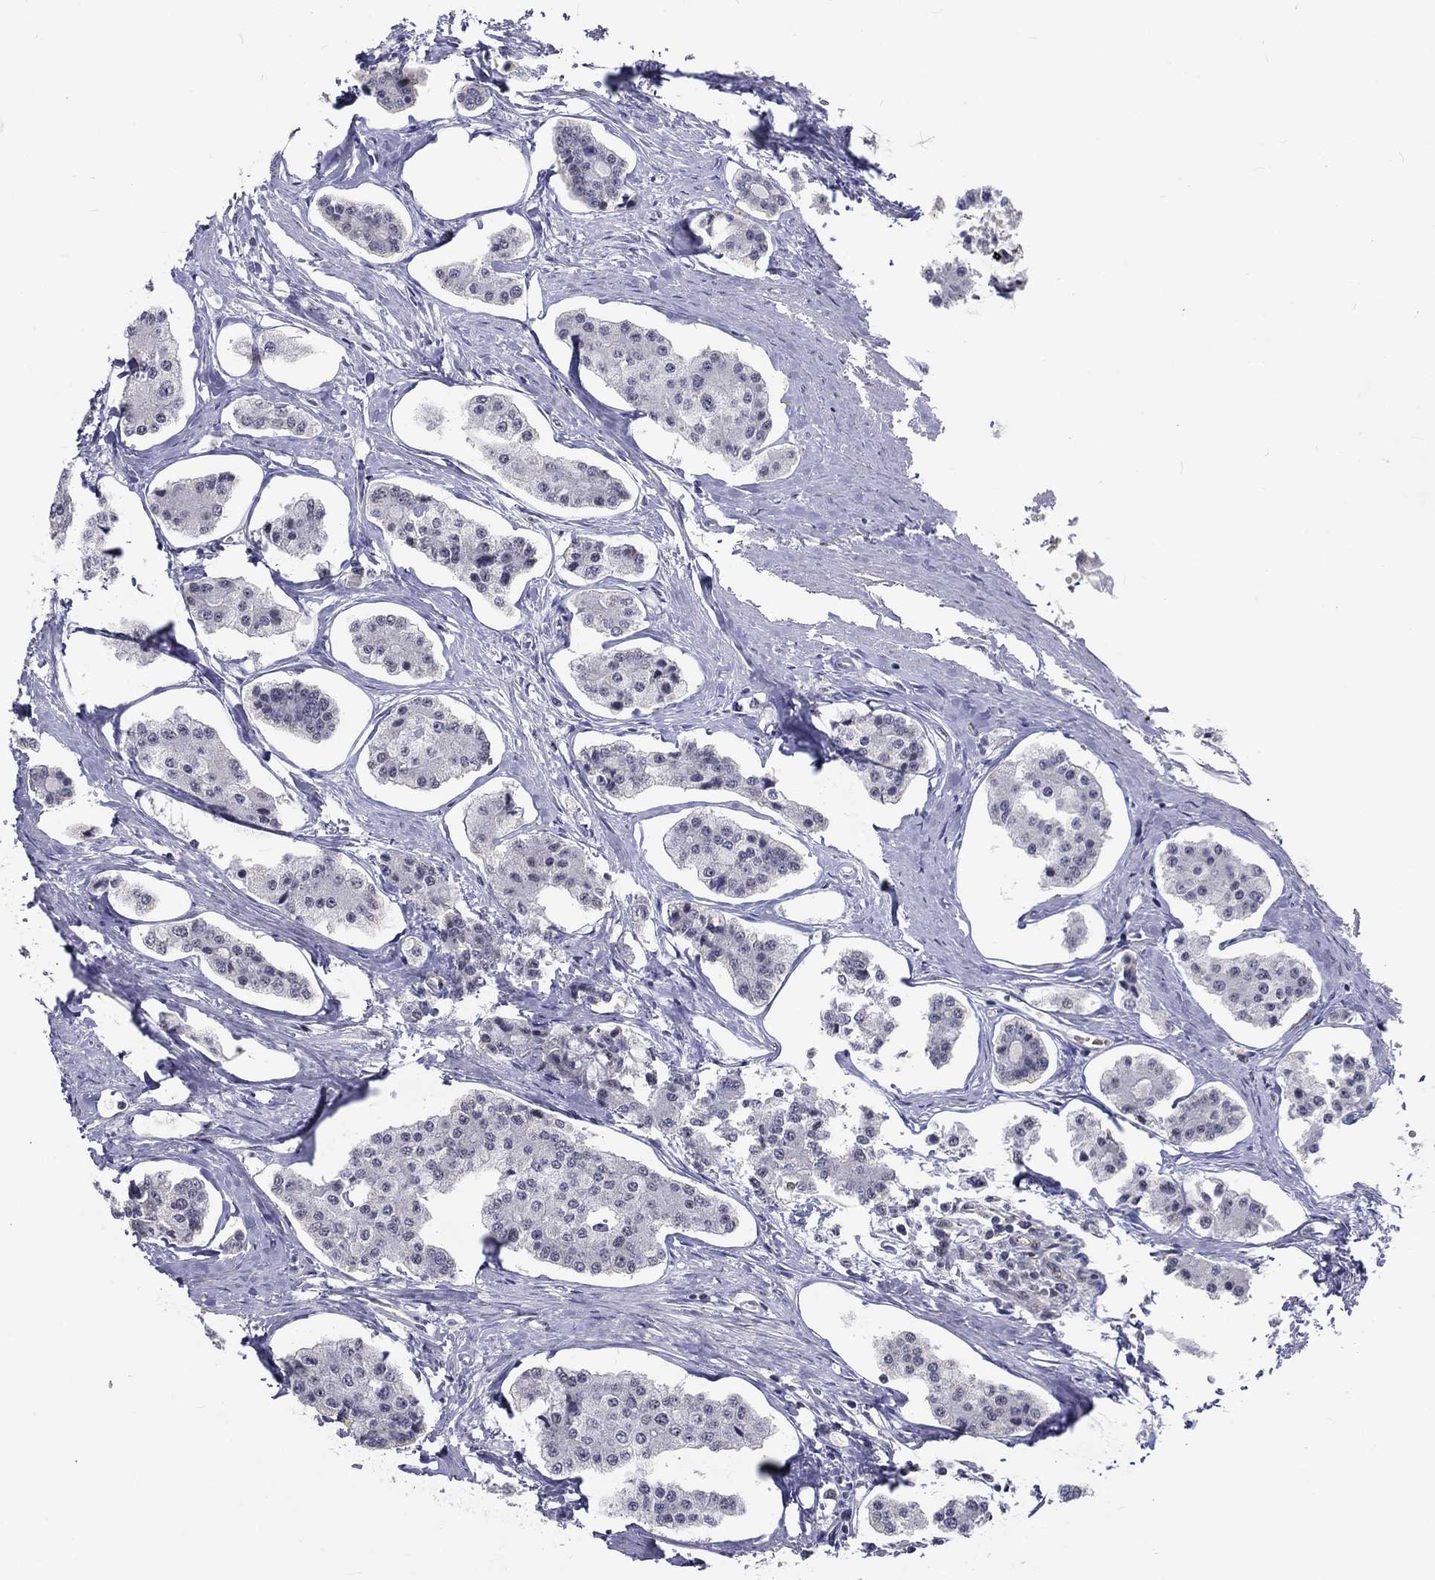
{"staining": {"intensity": "negative", "quantity": "none", "location": "none"}, "tissue": "carcinoid", "cell_type": "Tumor cells", "image_type": "cancer", "snomed": [{"axis": "morphology", "description": "Carcinoid, malignant, NOS"}, {"axis": "topography", "description": "Small intestine"}], "caption": "Malignant carcinoid stained for a protein using IHC demonstrates no positivity tumor cells.", "gene": "ZBED1", "patient": {"sex": "female", "age": 65}}